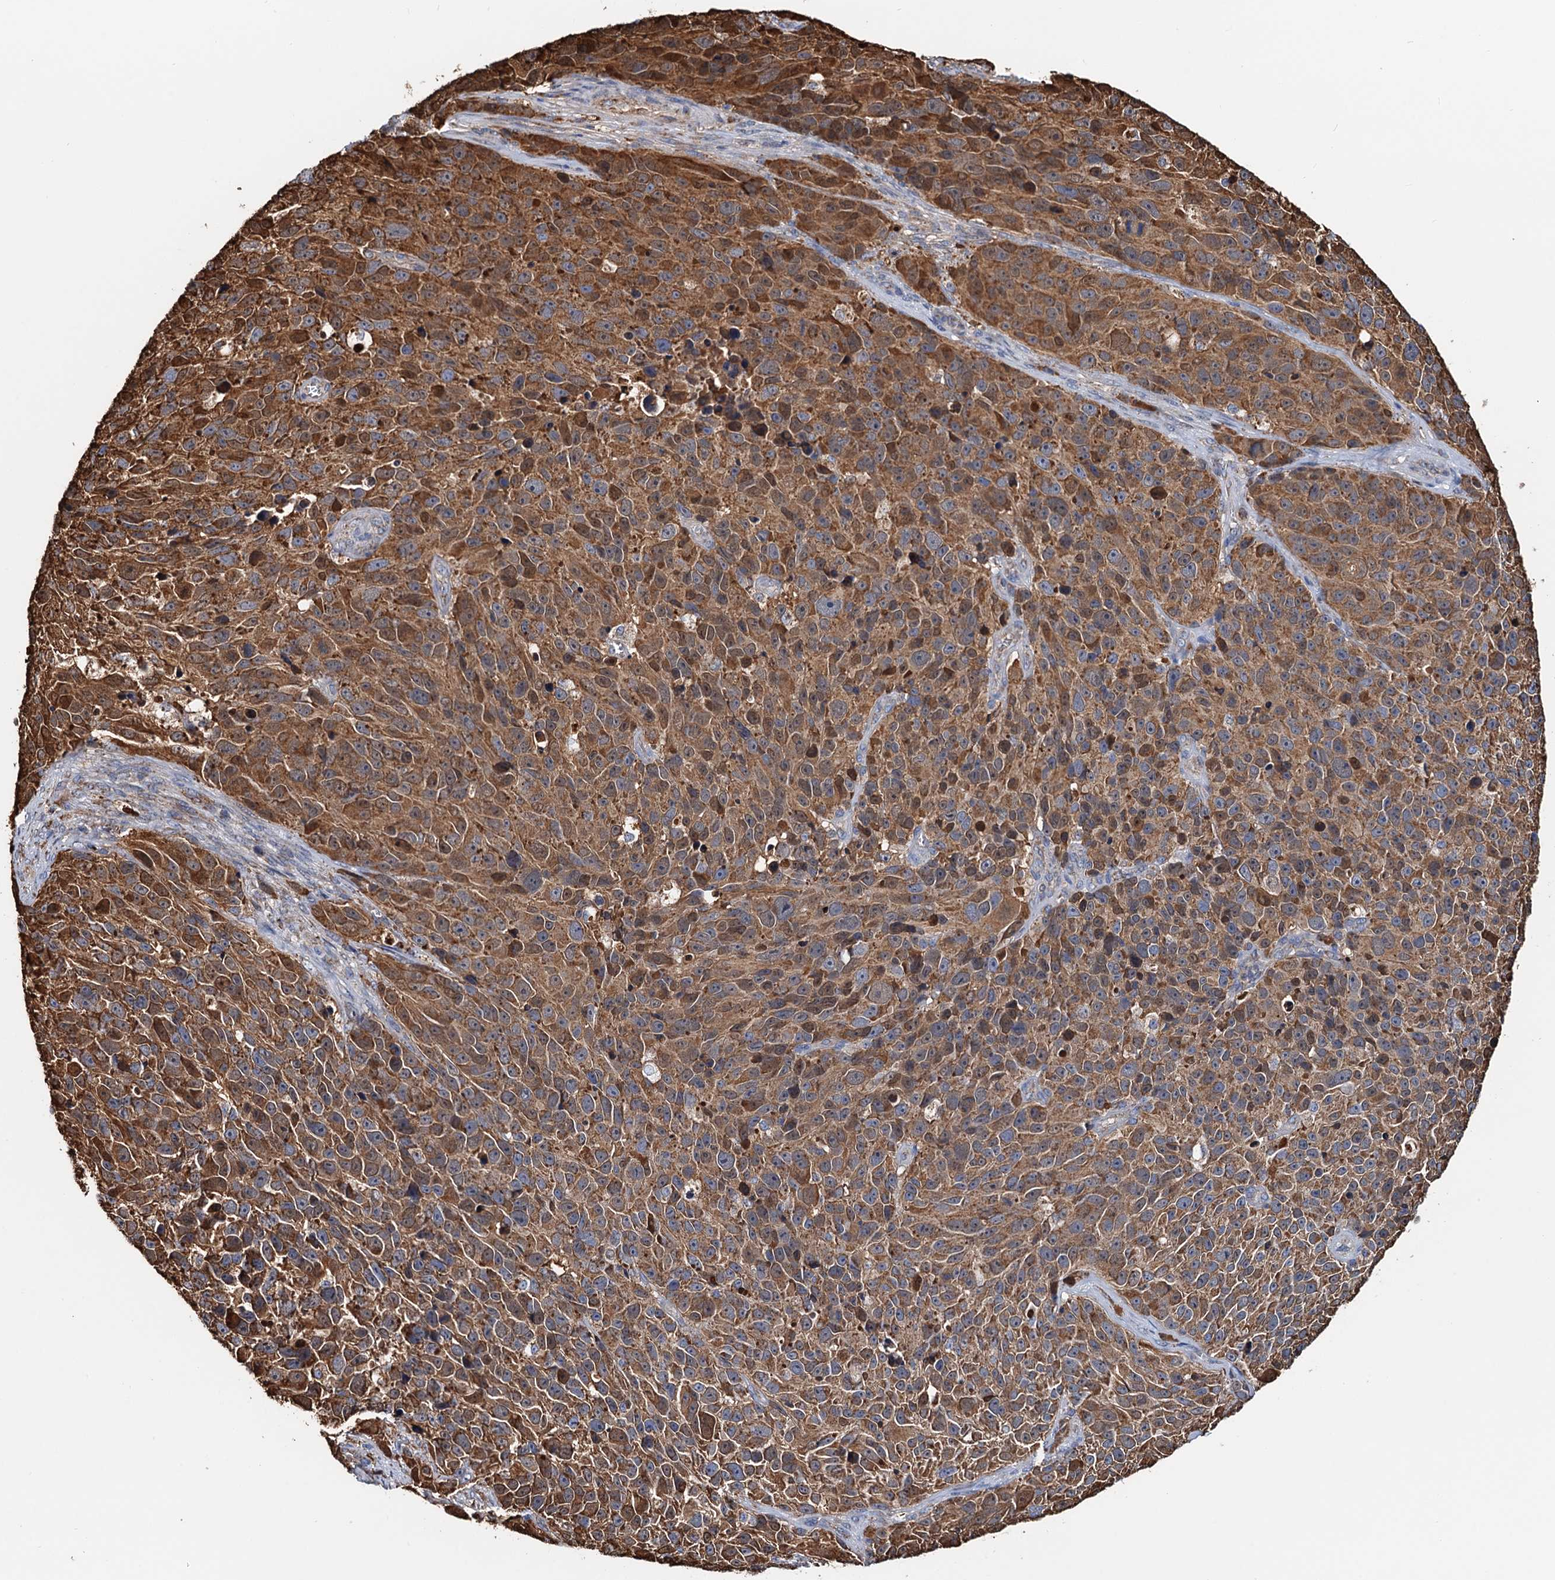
{"staining": {"intensity": "moderate", "quantity": ">75%", "location": "cytoplasmic/membranous"}, "tissue": "melanoma", "cell_type": "Tumor cells", "image_type": "cancer", "snomed": [{"axis": "morphology", "description": "Malignant melanoma, NOS"}, {"axis": "topography", "description": "Skin"}], "caption": "Protein expression analysis of human melanoma reveals moderate cytoplasmic/membranous expression in about >75% of tumor cells. (Brightfield microscopy of DAB IHC at high magnification).", "gene": "AAGAB", "patient": {"sex": "male", "age": 84}}